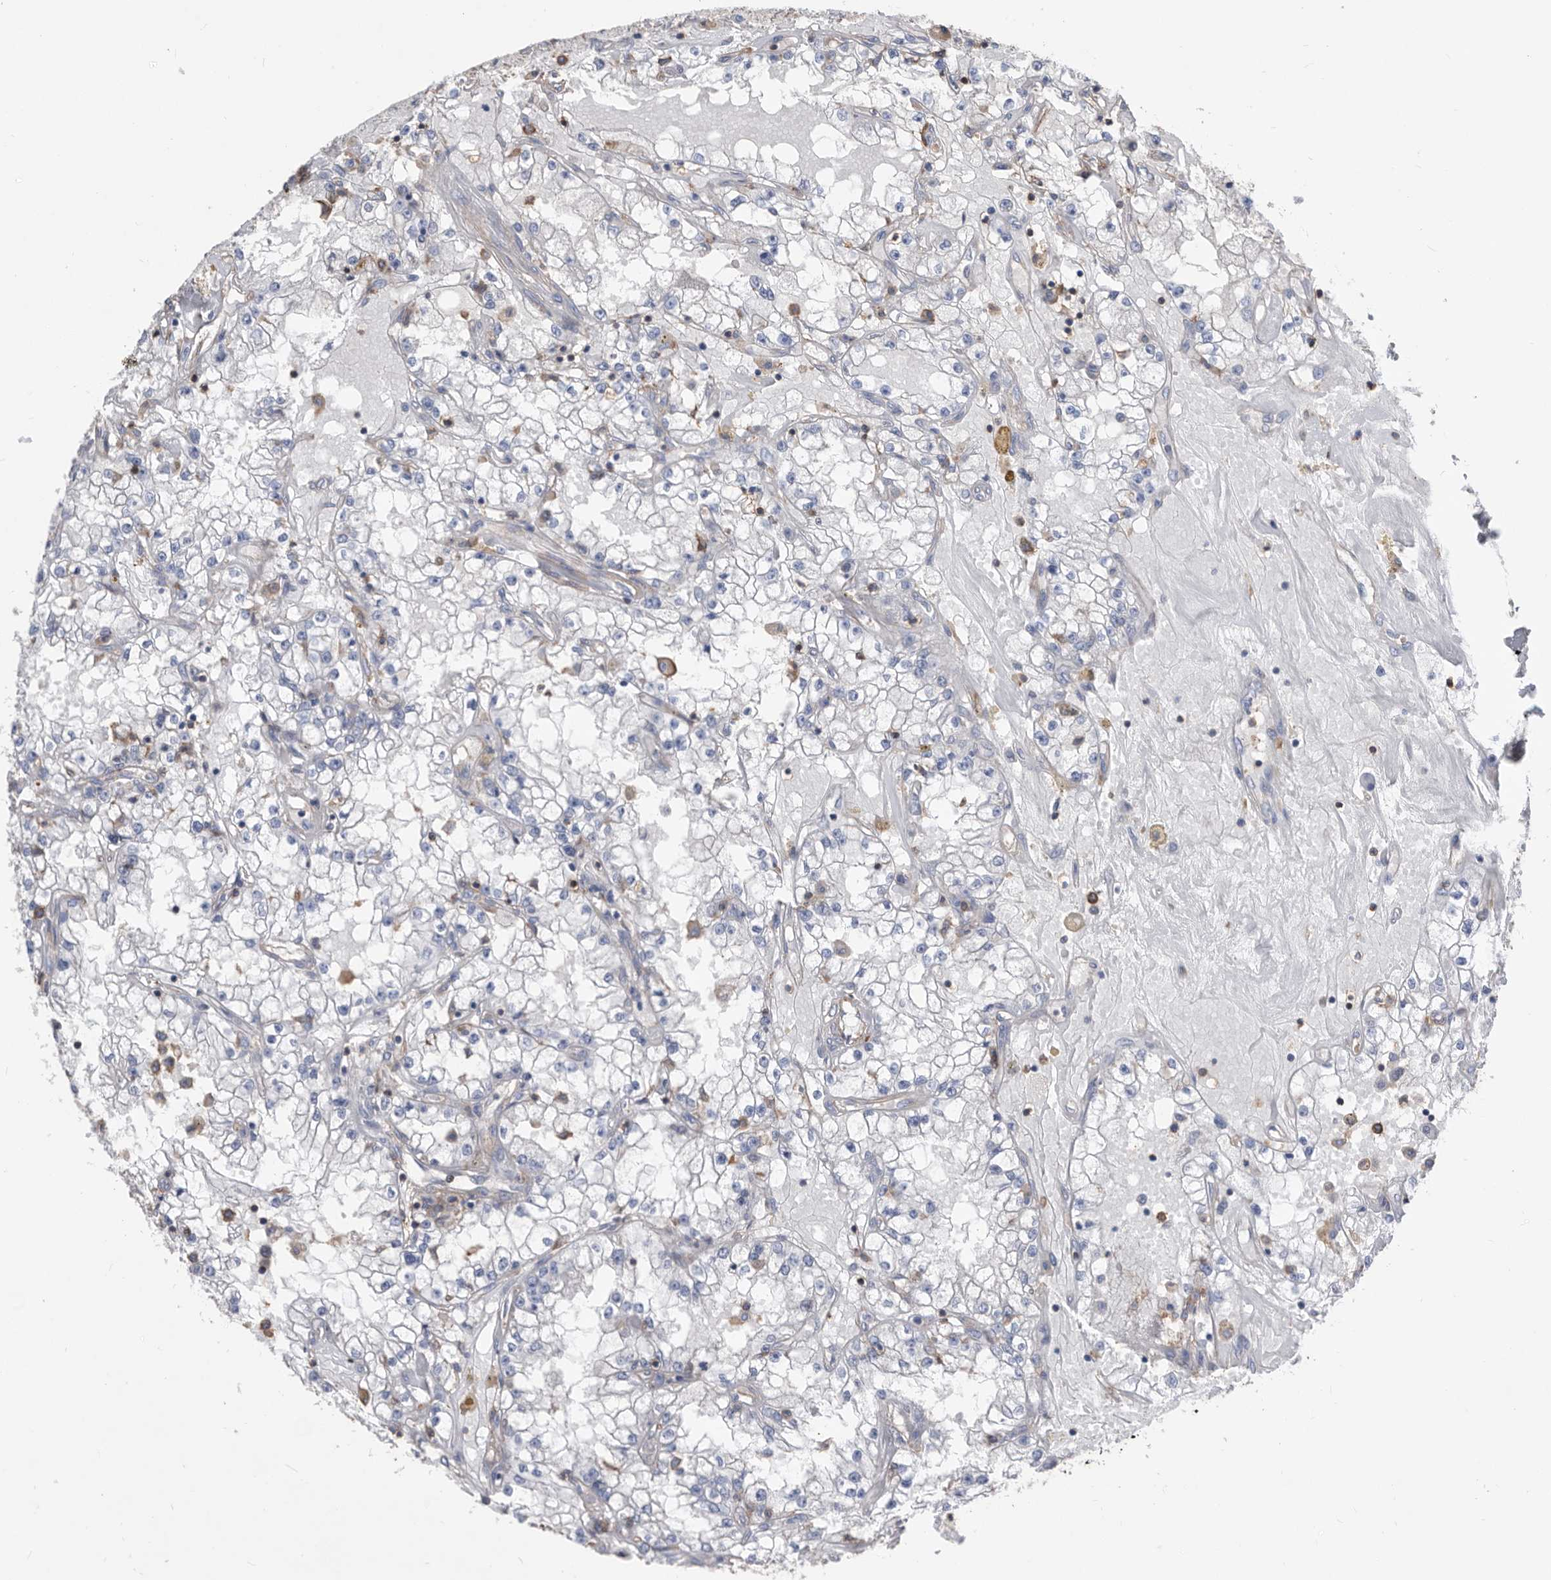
{"staining": {"intensity": "negative", "quantity": "none", "location": "none"}, "tissue": "renal cancer", "cell_type": "Tumor cells", "image_type": "cancer", "snomed": [{"axis": "morphology", "description": "Adenocarcinoma, NOS"}, {"axis": "topography", "description": "Kidney"}], "caption": "Protein analysis of renal cancer (adenocarcinoma) shows no significant expression in tumor cells.", "gene": "MS4A4A", "patient": {"sex": "male", "age": 56}}